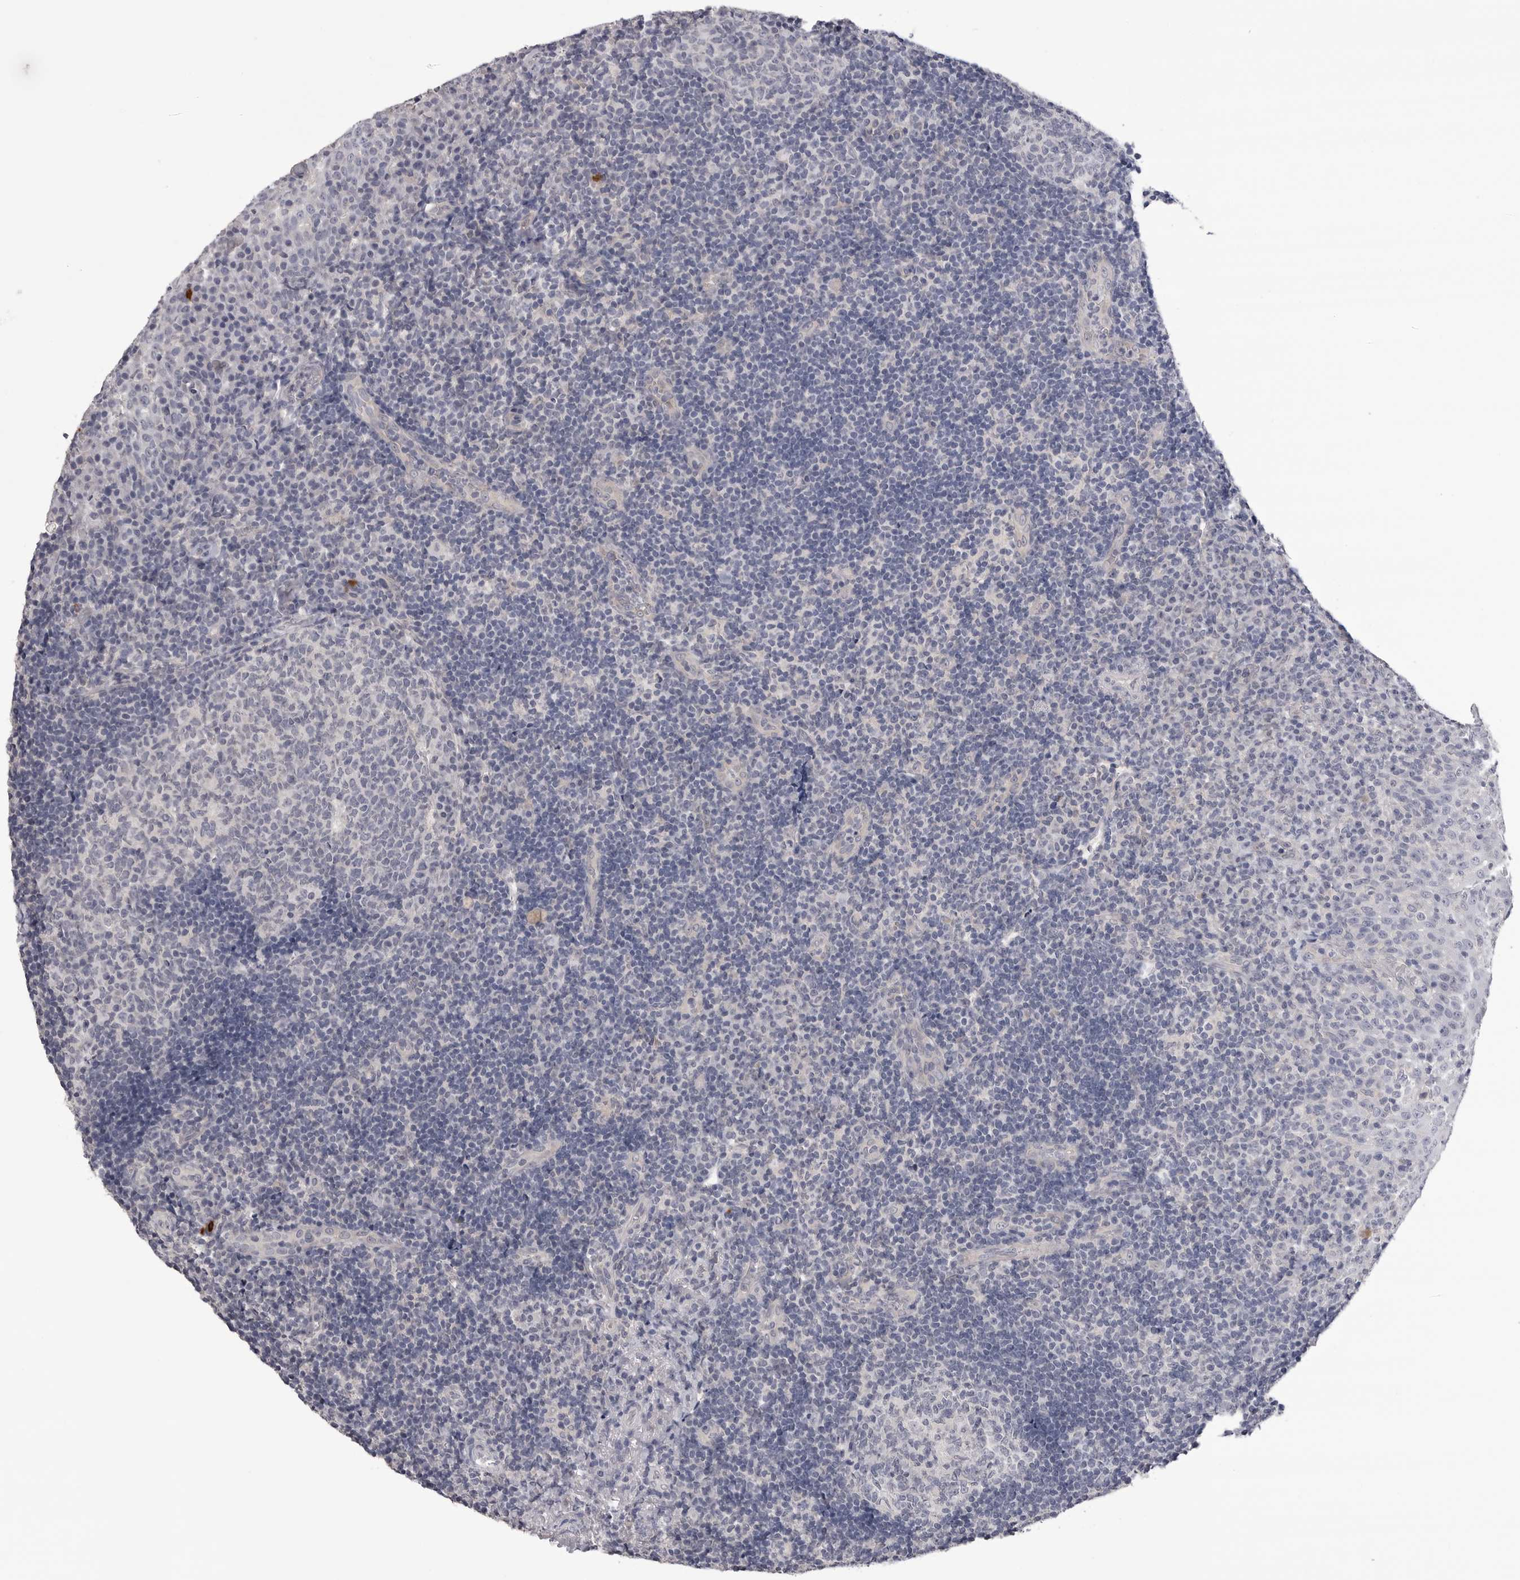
{"staining": {"intensity": "negative", "quantity": "none", "location": "none"}, "tissue": "tonsil", "cell_type": "Germinal center cells", "image_type": "normal", "snomed": [{"axis": "morphology", "description": "Normal tissue, NOS"}, {"axis": "topography", "description": "Tonsil"}], "caption": "Tonsil stained for a protein using immunohistochemistry (IHC) shows no staining germinal center cells.", "gene": "DLGAP3", "patient": {"sex": "female", "age": 40}}